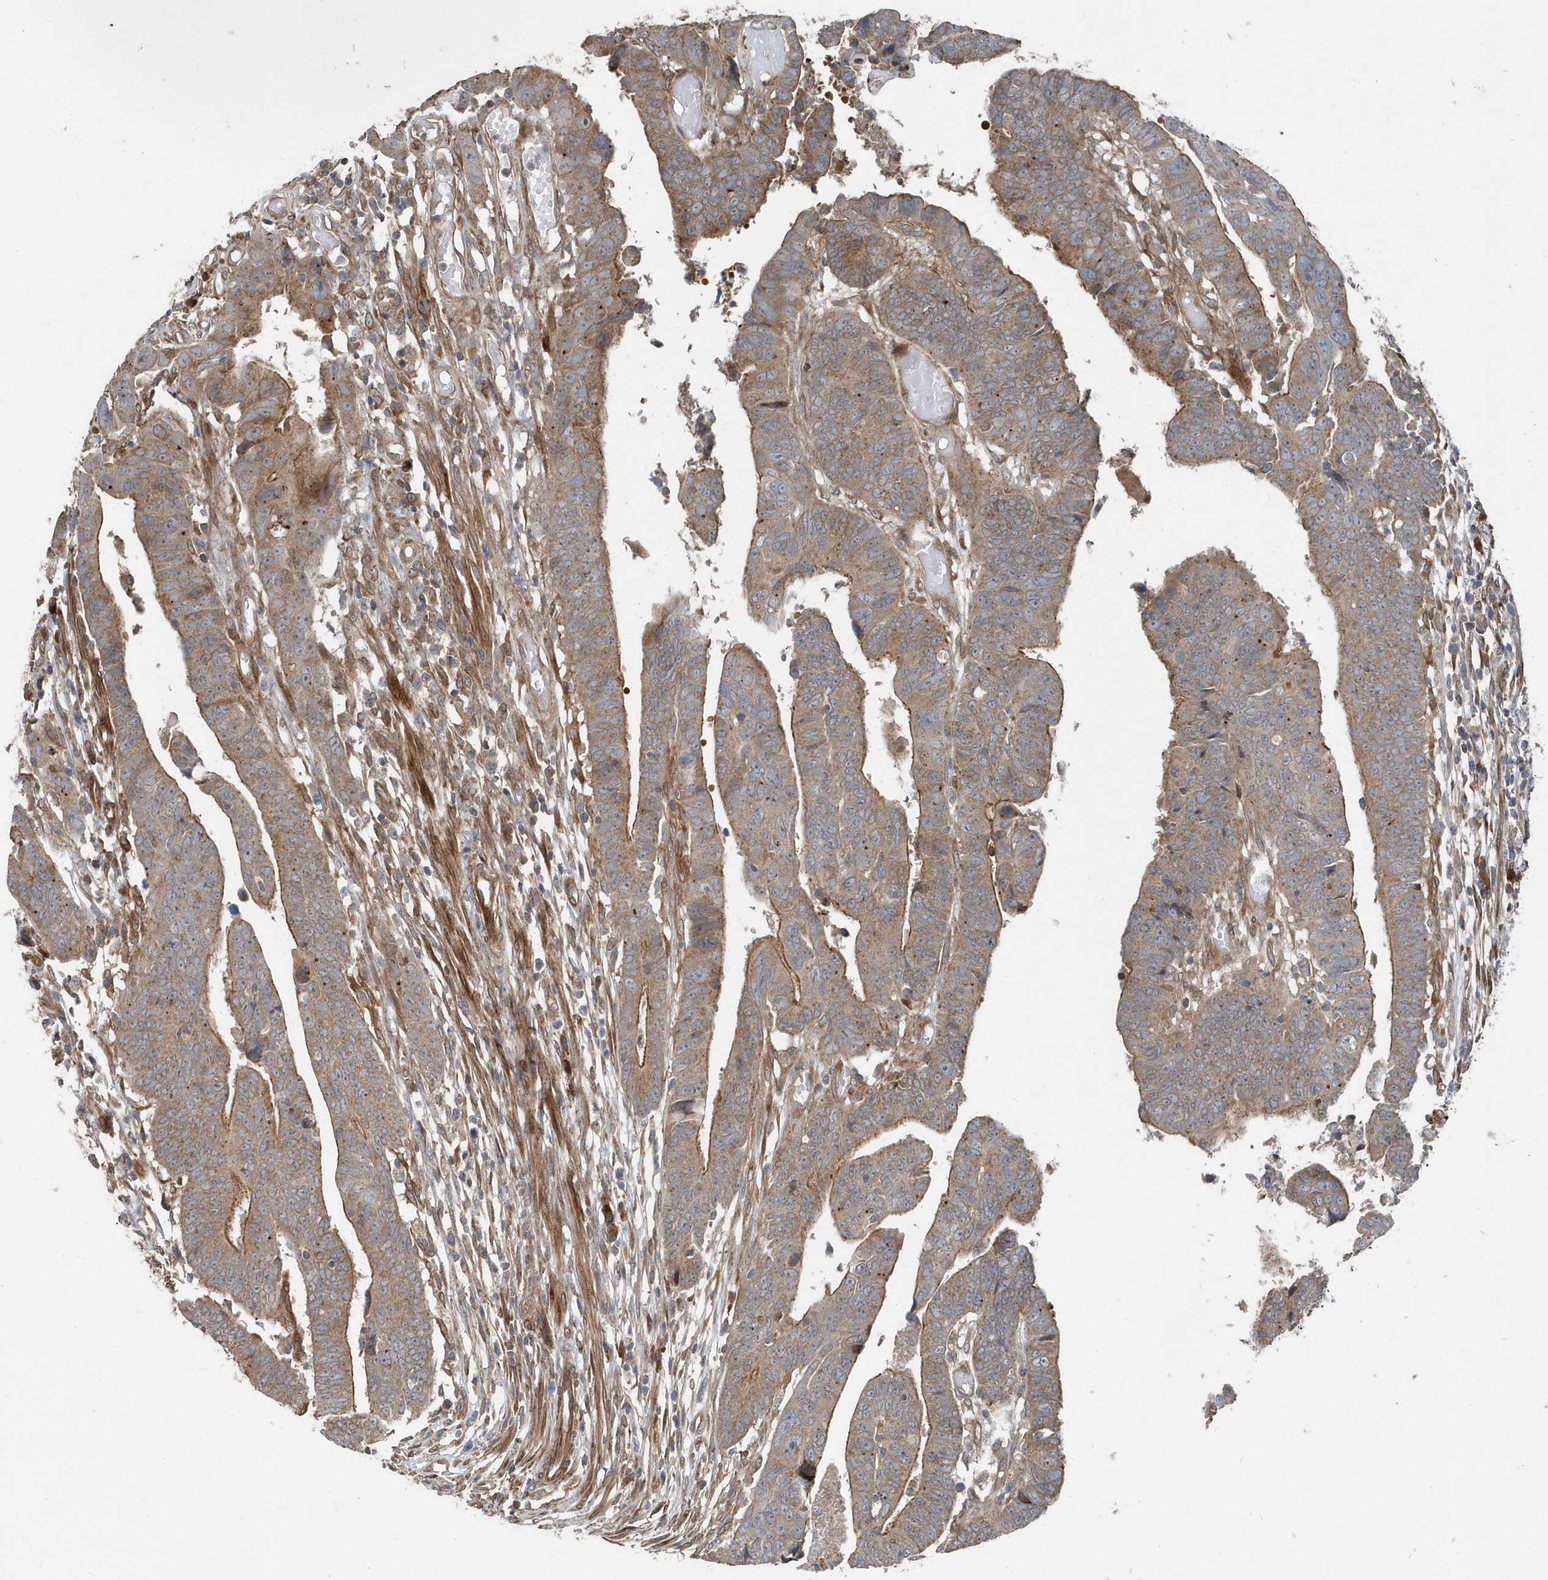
{"staining": {"intensity": "moderate", "quantity": "25%-75%", "location": "cytoplasmic/membranous"}, "tissue": "colorectal cancer", "cell_type": "Tumor cells", "image_type": "cancer", "snomed": [{"axis": "morphology", "description": "Adenocarcinoma, NOS"}, {"axis": "topography", "description": "Rectum"}], "caption": "A medium amount of moderate cytoplasmic/membranous staining is appreciated in approximately 25%-75% of tumor cells in adenocarcinoma (colorectal) tissue. (Brightfield microscopy of DAB IHC at high magnification).", "gene": "MCC", "patient": {"sex": "female", "age": 65}}